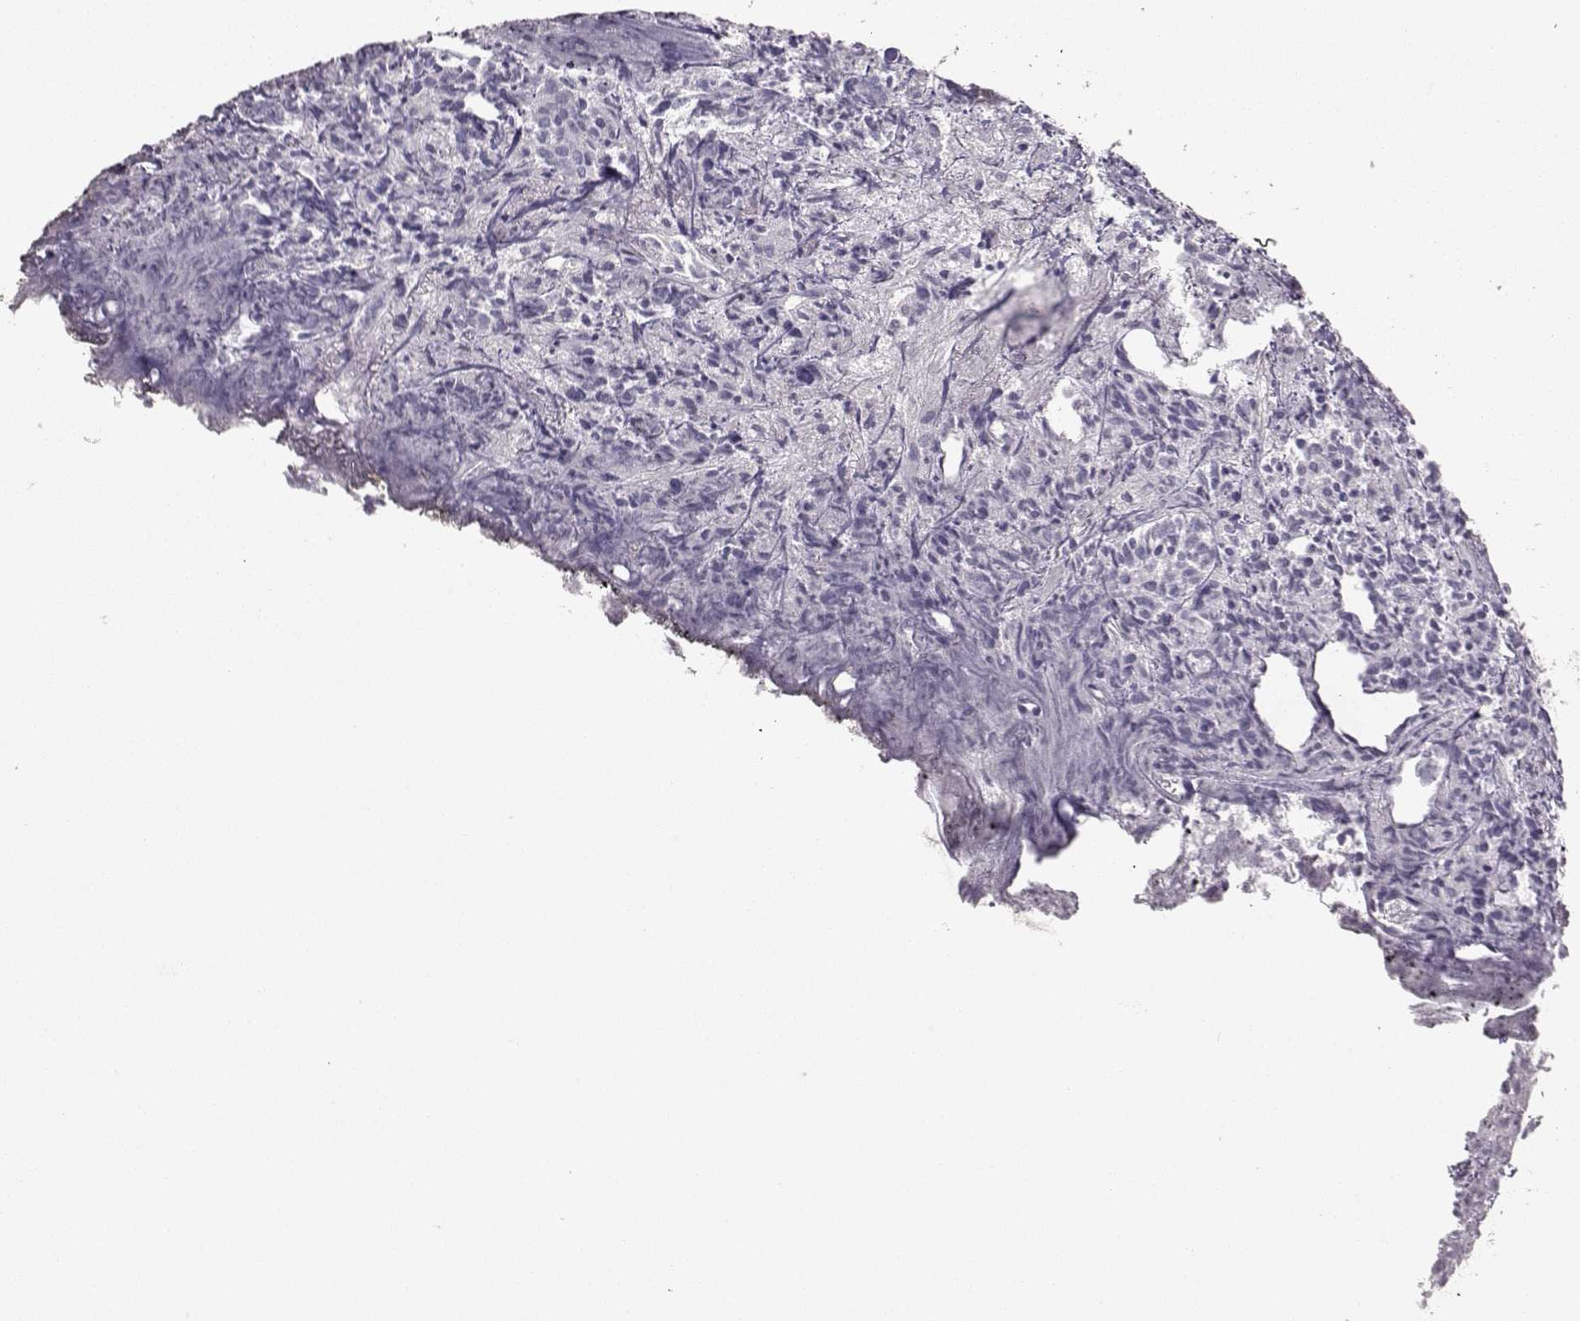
{"staining": {"intensity": "negative", "quantity": "none", "location": "none"}, "tissue": "prostate cancer", "cell_type": "Tumor cells", "image_type": "cancer", "snomed": [{"axis": "morphology", "description": "Adenocarcinoma, High grade"}, {"axis": "topography", "description": "Prostate"}], "caption": "Immunohistochemistry (IHC) histopathology image of neoplastic tissue: human prostate cancer (adenocarcinoma (high-grade)) stained with DAB reveals no significant protein positivity in tumor cells.", "gene": "S100B", "patient": {"sex": "male", "age": 58}}